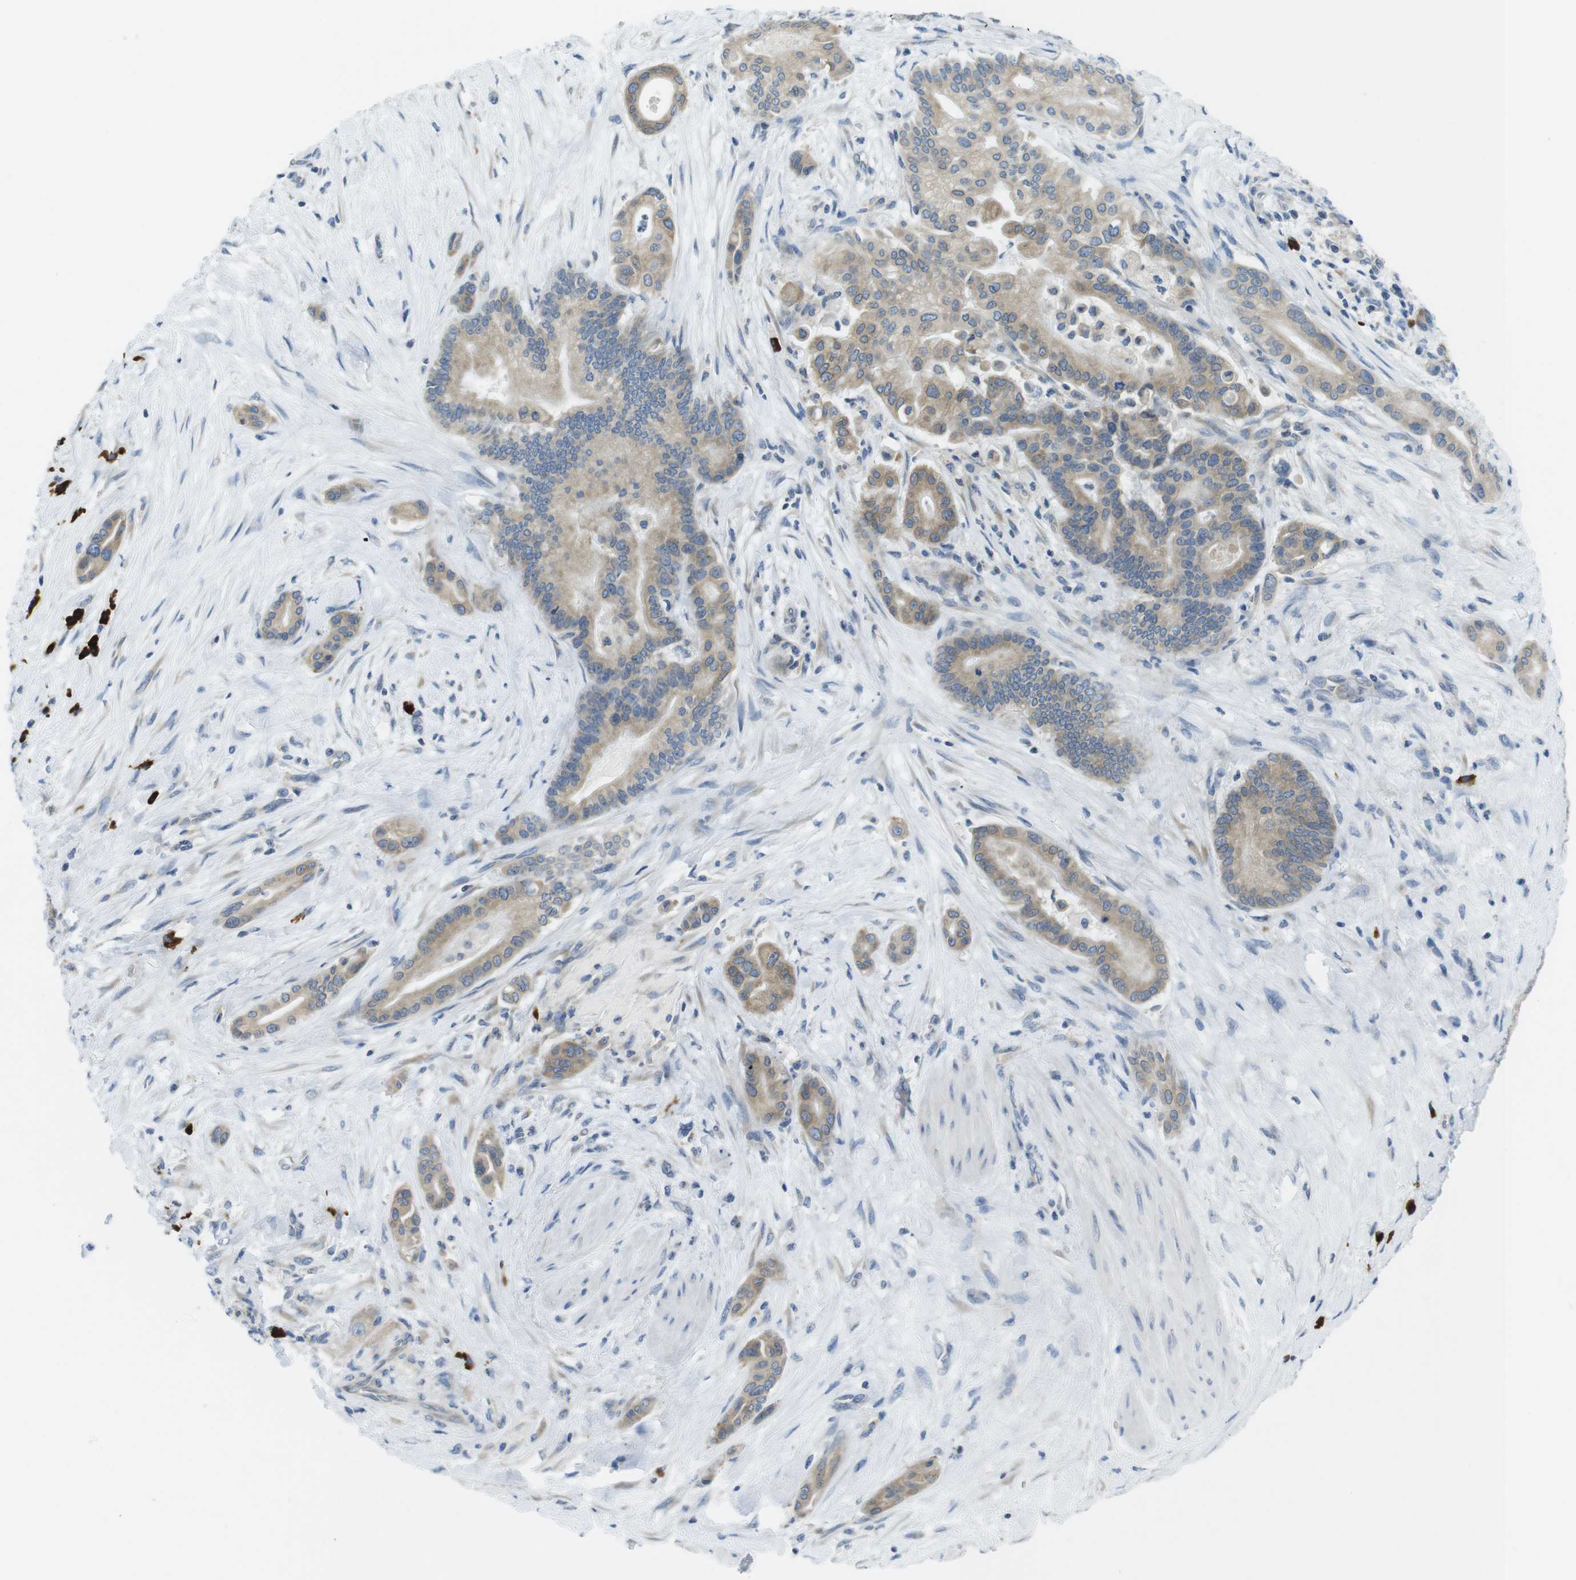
{"staining": {"intensity": "moderate", "quantity": ">75%", "location": "cytoplasmic/membranous"}, "tissue": "pancreatic cancer", "cell_type": "Tumor cells", "image_type": "cancer", "snomed": [{"axis": "morphology", "description": "Normal tissue, NOS"}, {"axis": "morphology", "description": "Adenocarcinoma, NOS"}, {"axis": "topography", "description": "Pancreas"}], "caption": "Immunohistochemistry staining of pancreatic cancer (adenocarcinoma), which exhibits medium levels of moderate cytoplasmic/membranous expression in about >75% of tumor cells indicating moderate cytoplasmic/membranous protein positivity. The staining was performed using DAB (3,3'-diaminobenzidine) (brown) for protein detection and nuclei were counterstained in hematoxylin (blue).", "gene": "CLPTM1L", "patient": {"sex": "male", "age": 63}}